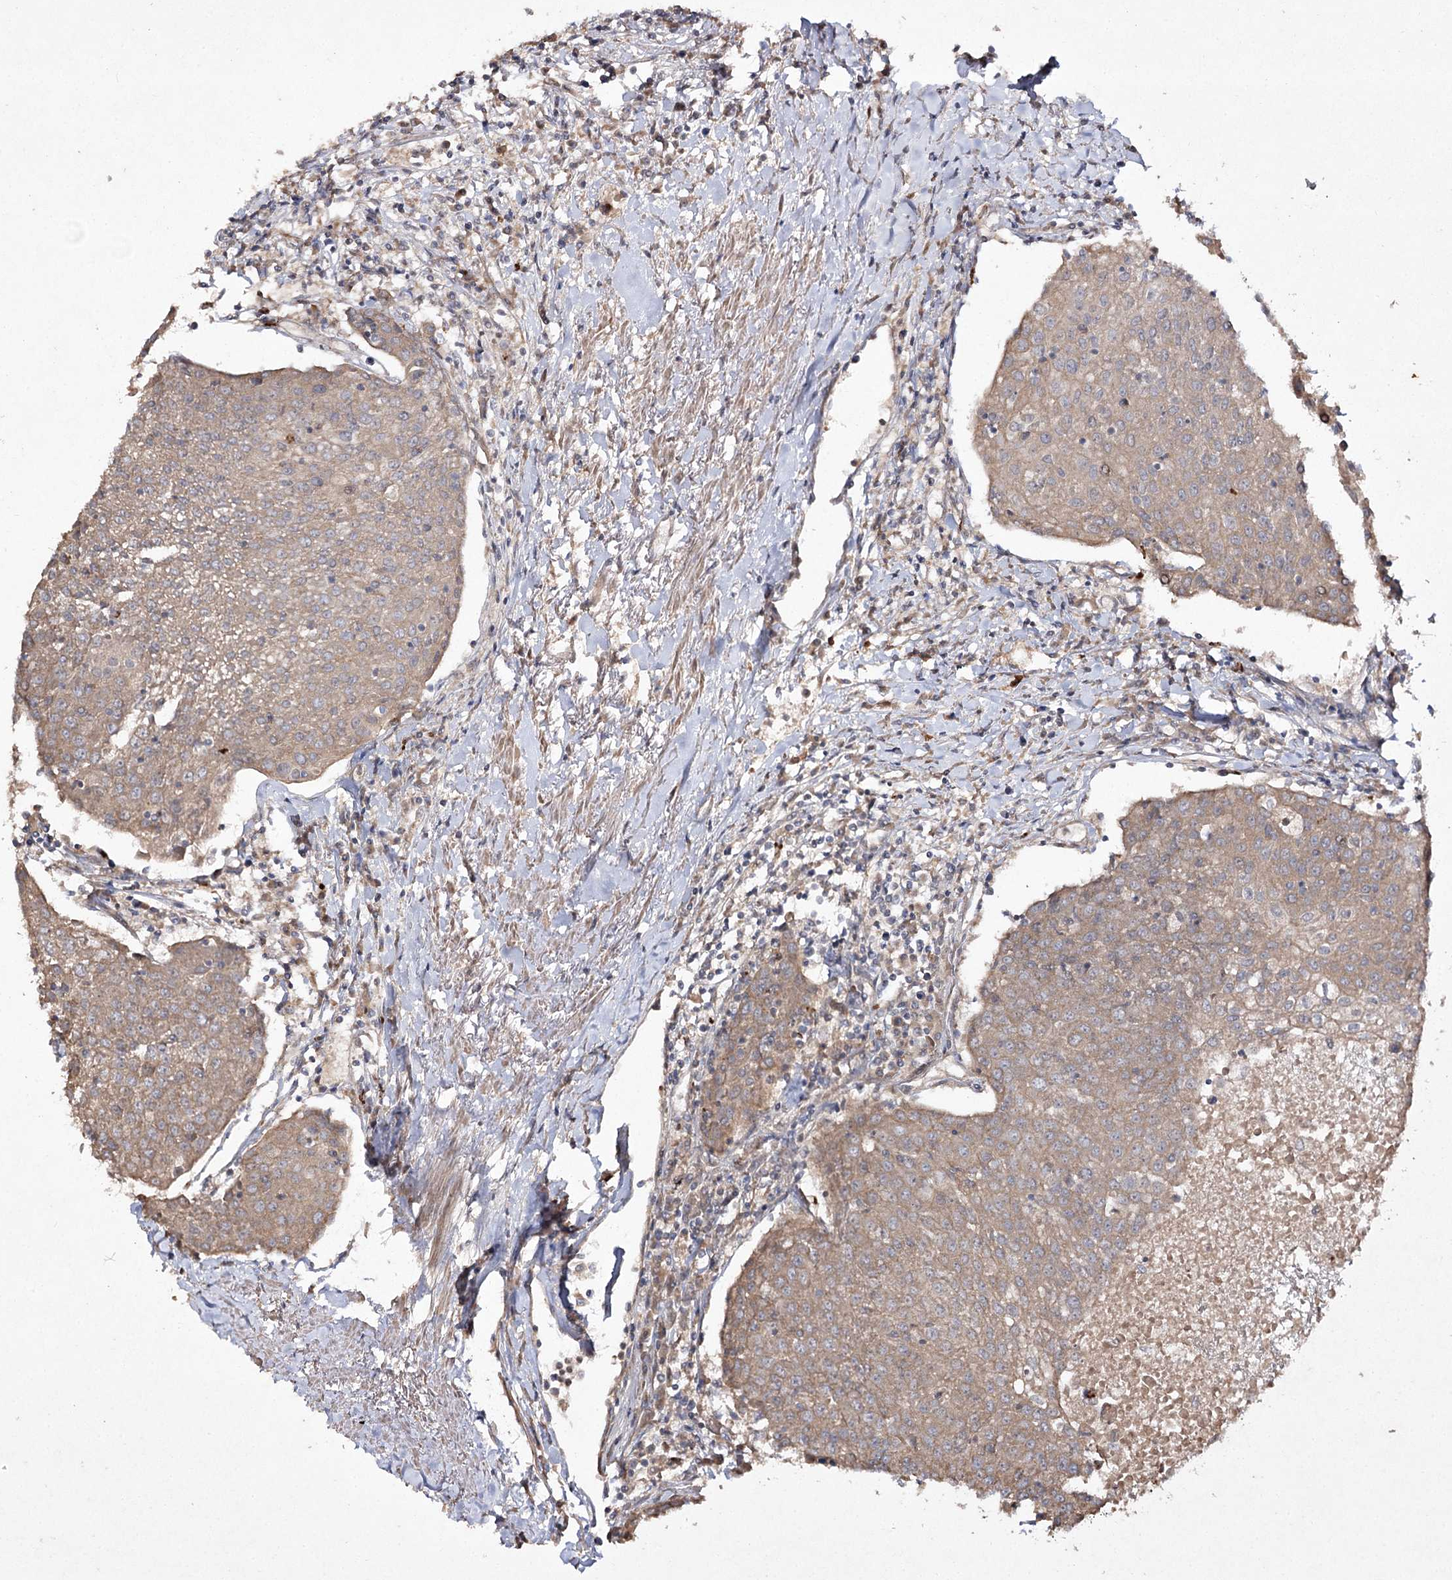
{"staining": {"intensity": "moderate", "quantity": ">75%", "location": "cytoplasmic/membranous"}, "tissue": "urothelial cancer", "cell_type": "Tumor cells", "image_type": "cancer", "snomed": [{"axis": "morphology", "description": "Urothelial carcinoma, High grade"}, {"axis": "topography", "description": "Urinary bladder"}], "caption": "Immunohistochemical staining of human urothelial carcinoma (high-grade) exhibits moderate cytoplasmic/membranous protein positivity in approximately >75% of tumor cells.", "gene": "FANCL", "patient": {"sex": "female", "age": 85}}